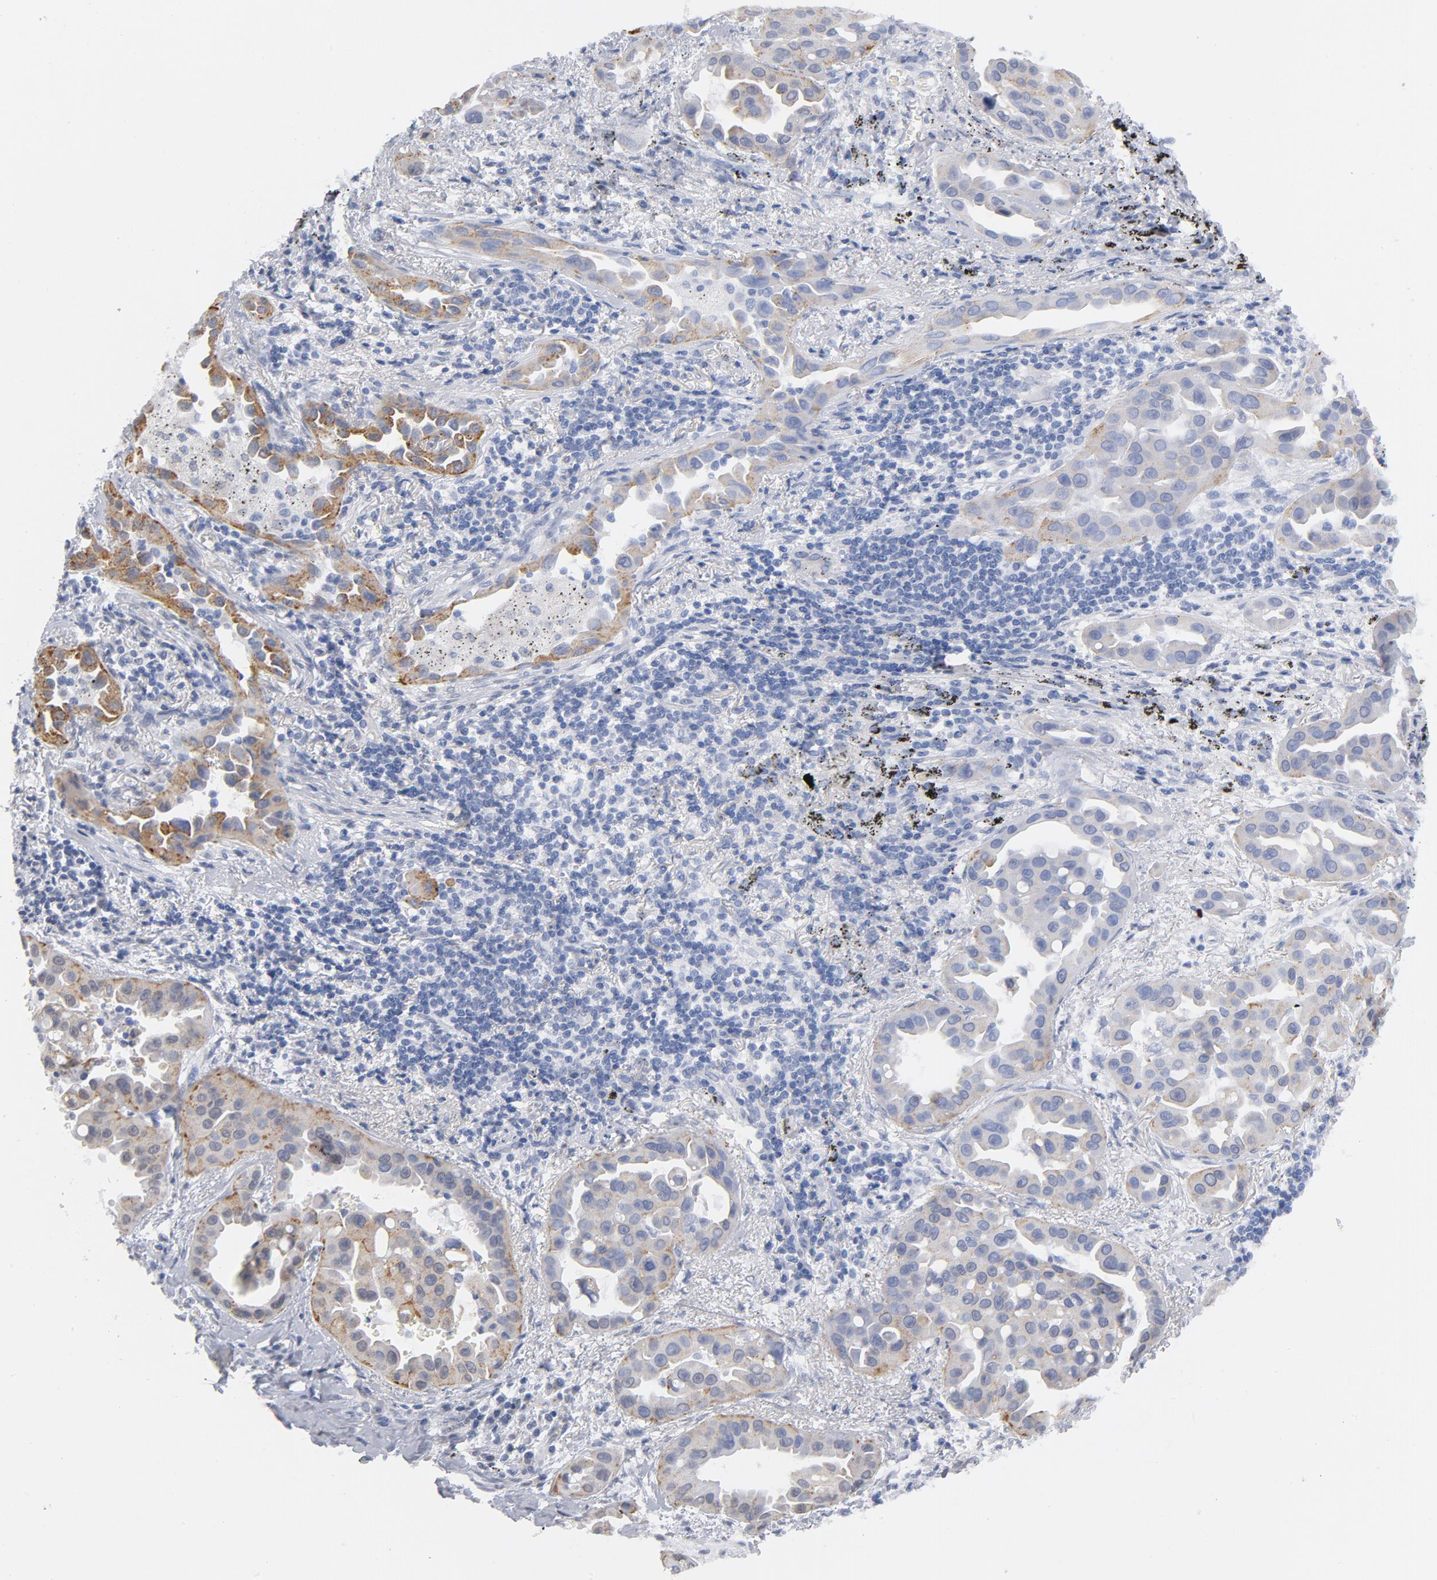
{"staining": {"intensity": "moderate", "quantity": "25%-75%", "location": "cytoplasmic/membranous"}, "tissue": "lung cancer", "cell_type": "Tumor cells", "image_type": "cancer", "snomed": [{"axis": "morphology", "description": "Normal tissue, NOS"}, {"axis": "morphology", "description": "Adenocarcinoma, NOS"}, {"axis": "topography", "description": "Bronchus"}], "caption": "Tumor cells reveal moderate cytoplasmic/membranous staining in approximately 25%-75% of cells in lung cancer. Using DAB (3,3'-diaminobenzidine) (brown) and hematoxylin (blue) stains, captured at high magnification using brightfield microscopy.", "gene": "BAP1", "patient": {"sex": "male", "age": 68}}